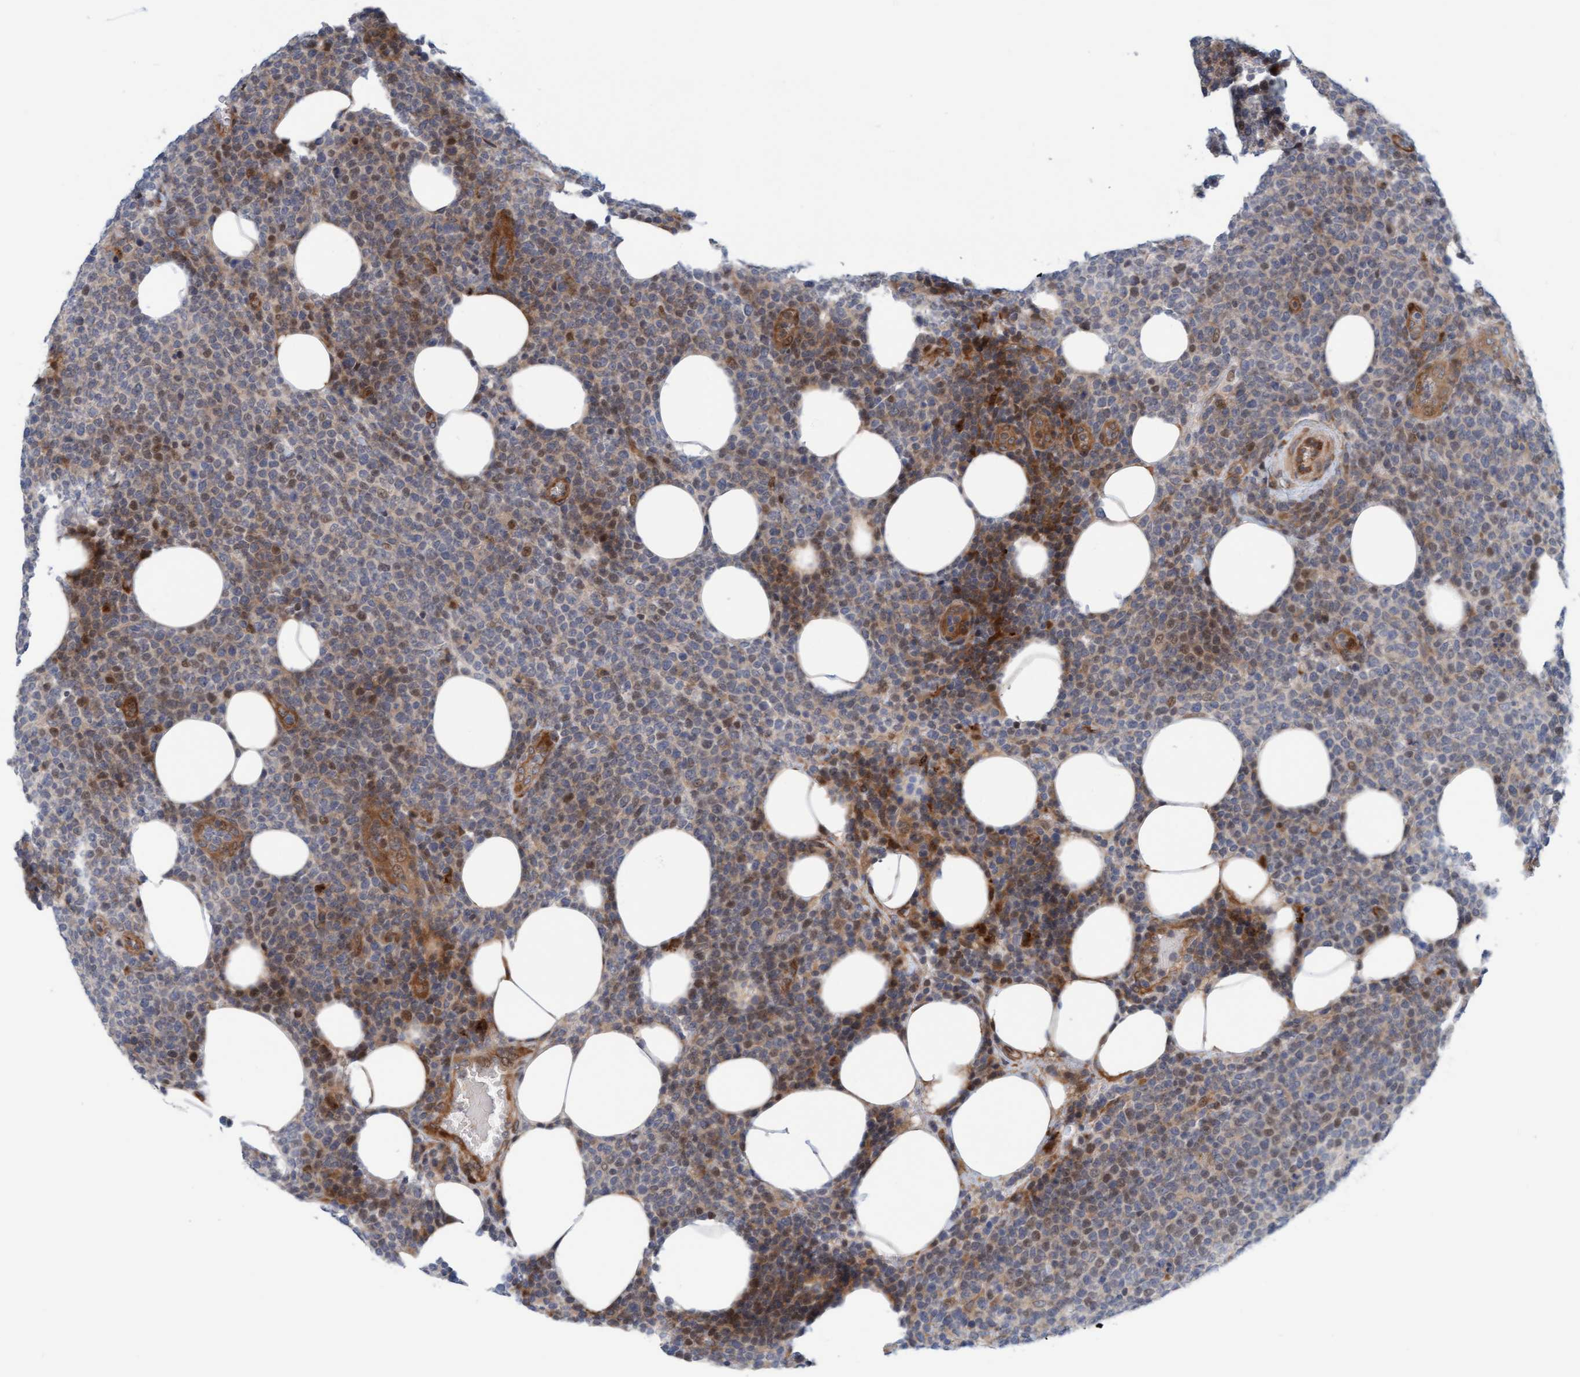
{"staining": {"intensity": "moderate", "quantity": "25%-75%", "location": "cytoplasmic/membranous,nuclear"}, "tissue": "lymphoma", "cell_type": "Tumor cells", "image_type": "cancer", "snomed": [{"axis": "morphology", "description": "Malignant lymphoma, non-Hodgkin's type, High grade"}, {"axis": "topography", "description": "Lymph node"}], "caption": "A medium amount of moderate cytoplasmic/membranous and nuclear expression is present in approximately 25%-75% of tumor cells in lymphoma tissue.", "gene": "EIF4EBP1", "patient": {"sex": "male", "age": 61}}